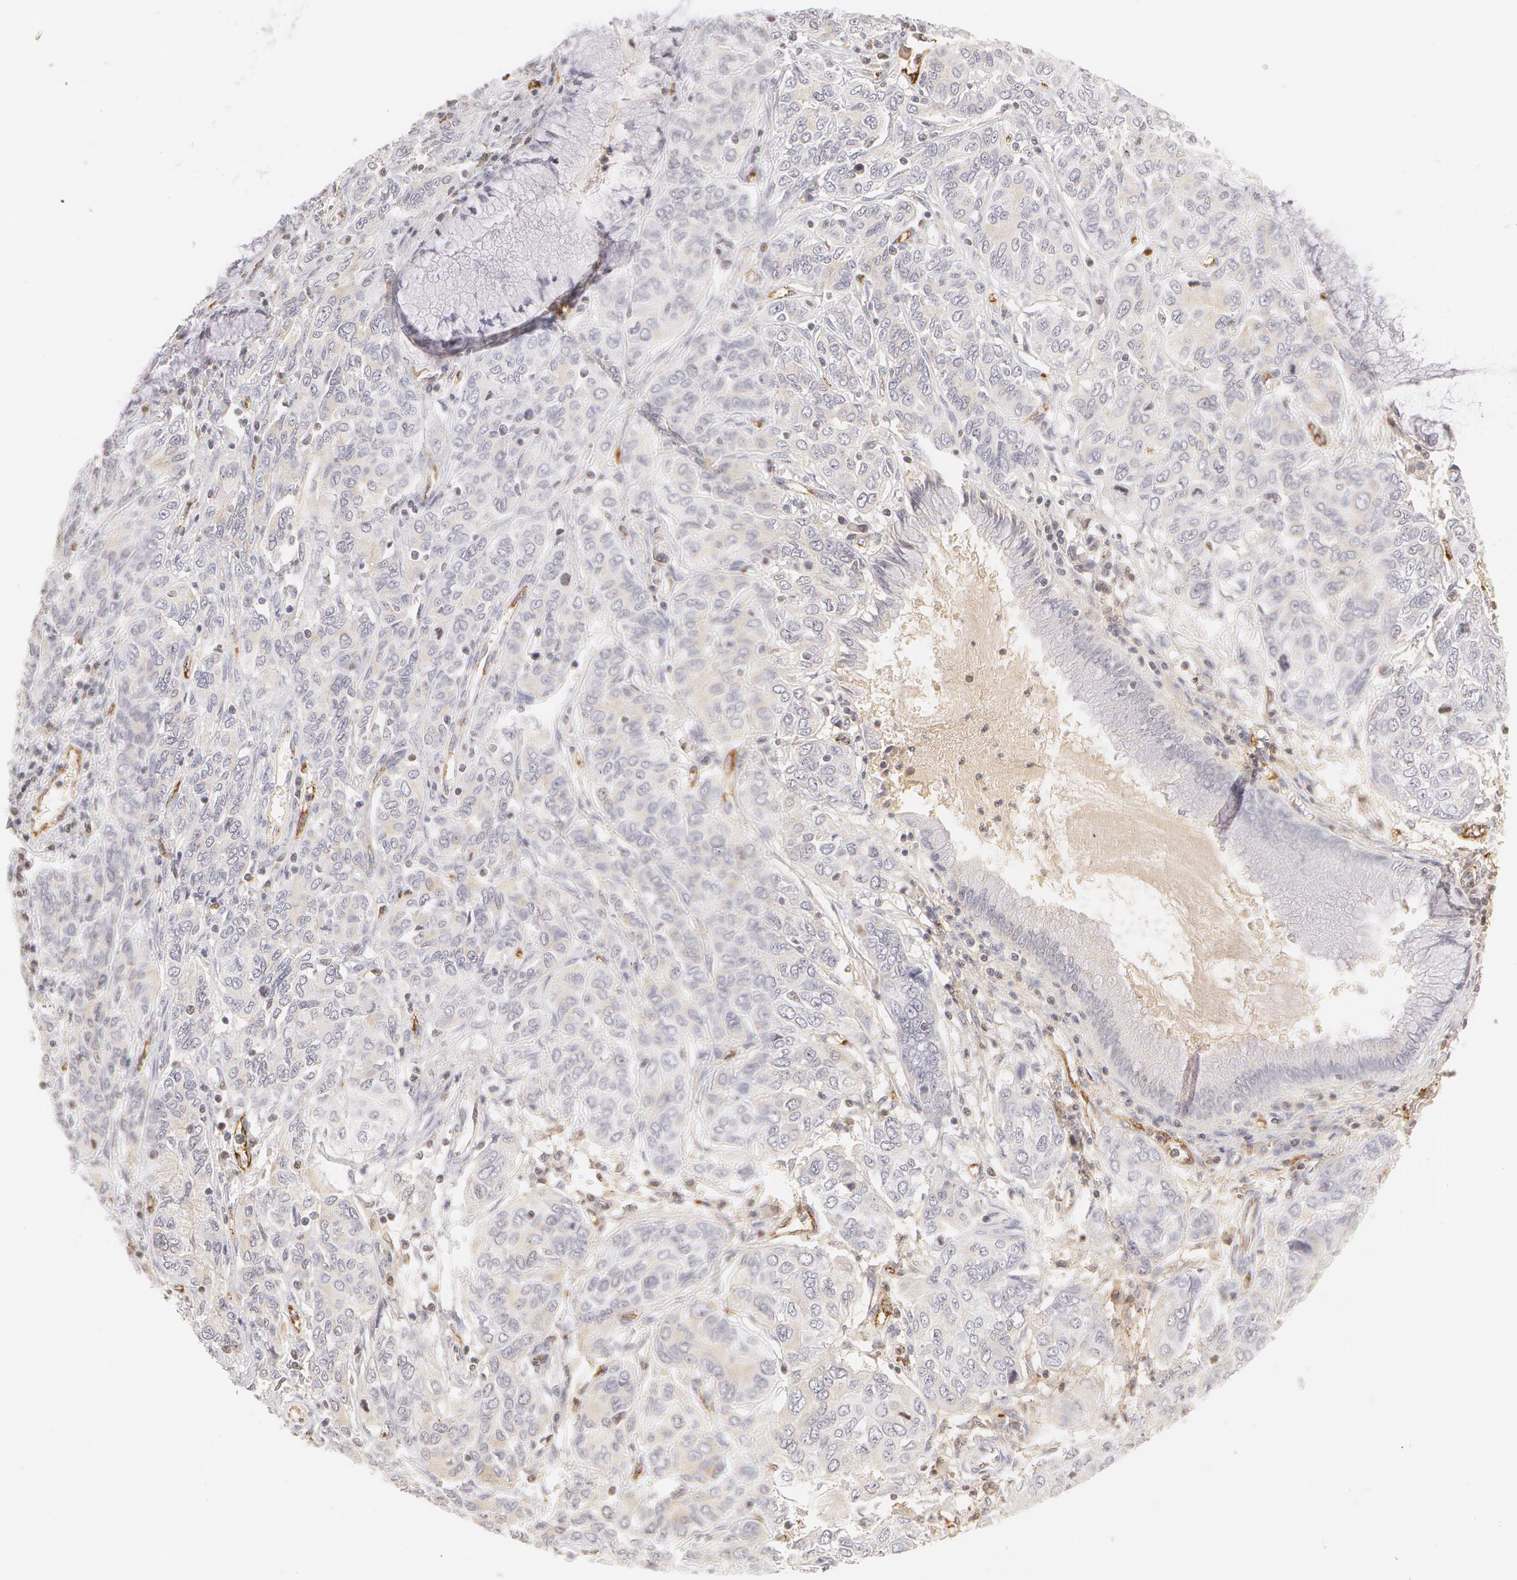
{"staining": {"intensity": "negative", "quantity": "none", "location": "none"}, "tissue": "cervical cancer", "cell_type": "Tumor cells", "image_type": "cancer", "snomed": [{"axis": "morphology", "description": "Squamous cell carcinoma, NOS"}, {"axis": "topography", "description": "Cervix"}], "caption": "Immunohistochemistry (IHC) of human cervical cancer (squamous cell carcinoma) reveals no positivity in tumor cells.", "gene": "VWF", "patient": {"sex": "female", "age": 38}}